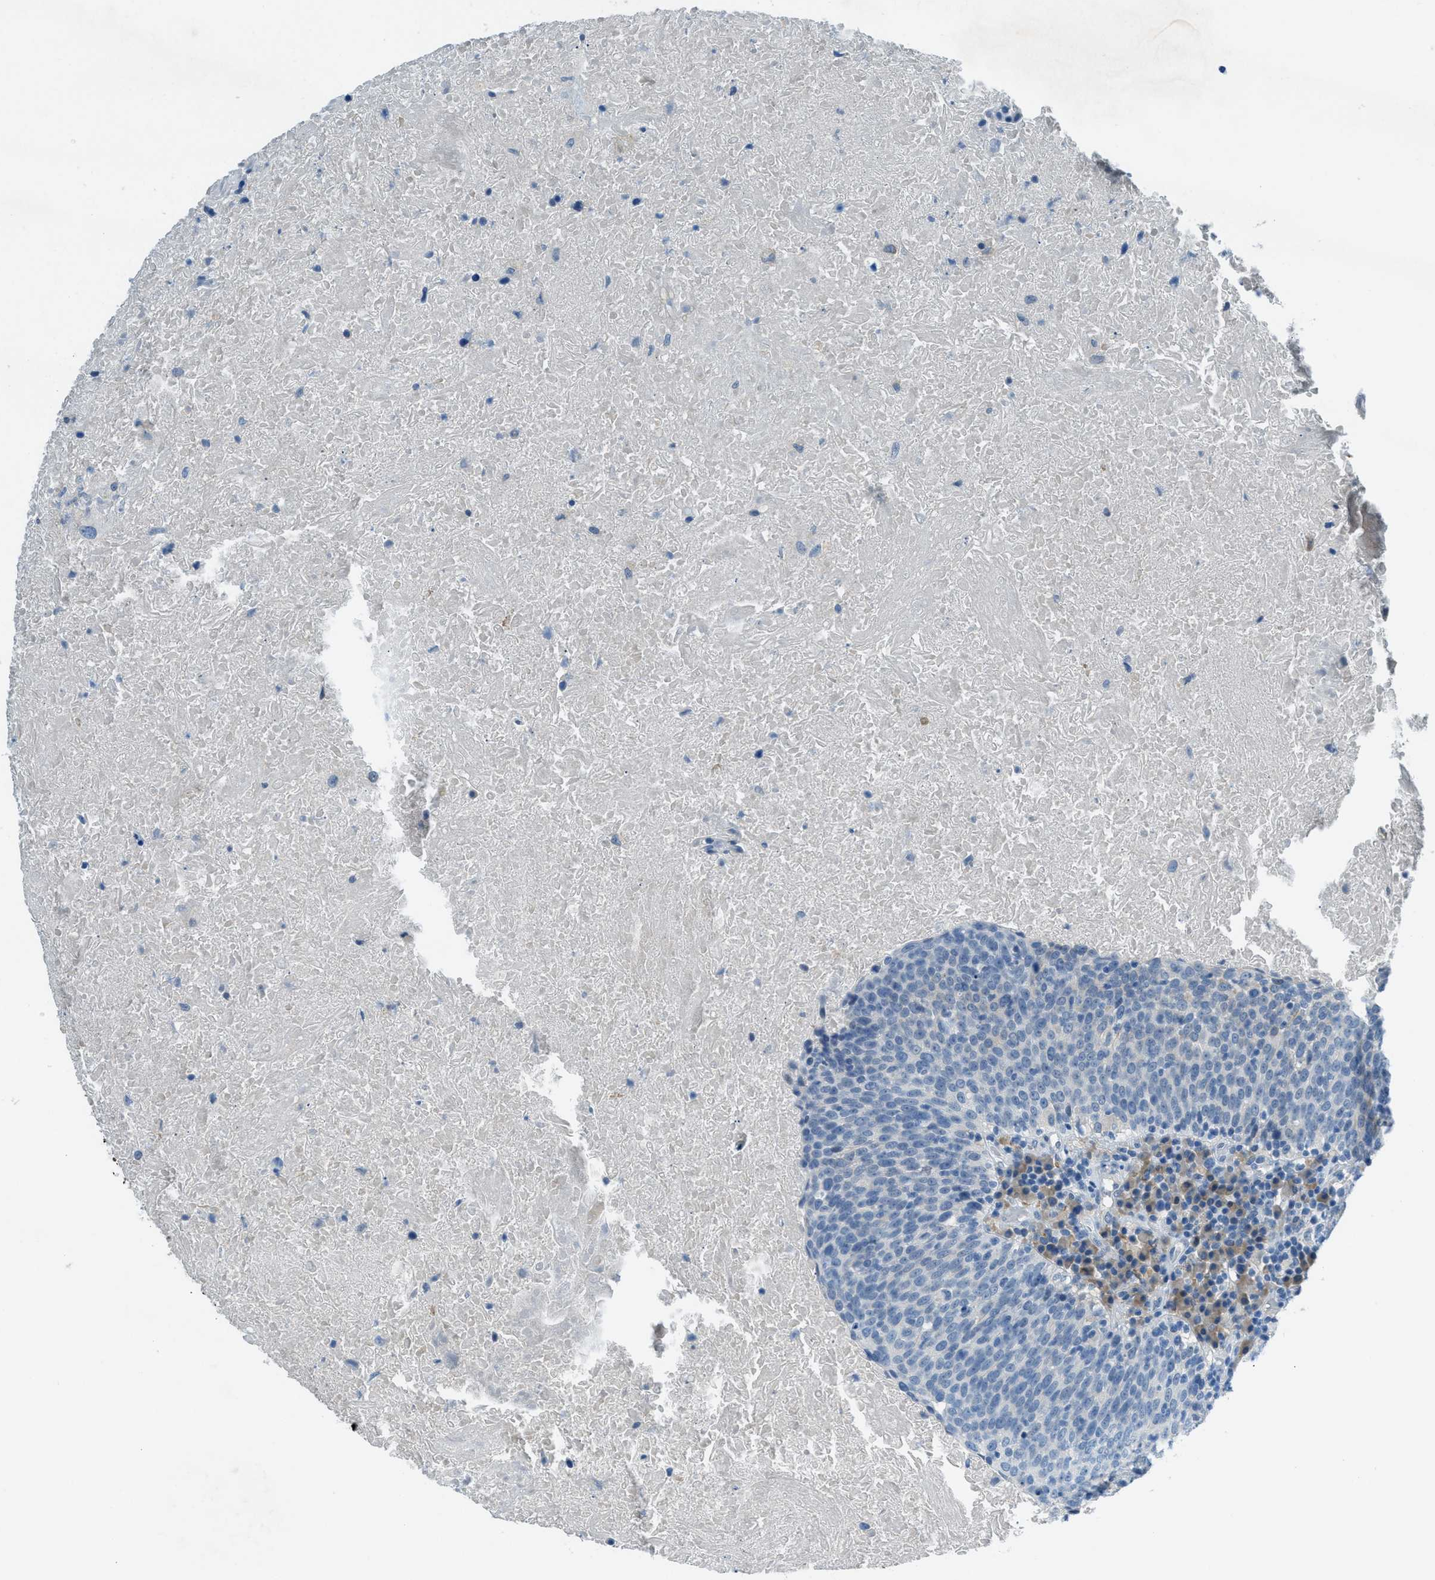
{"staining": {"intensity": "negative", "quantity": "none", "location": "none"}, "tissue": "head and neck cancer", "cell_type": "Tumor cells", "image_type": "cancer", "snomed": [{"axis": "morphology", "description": "Squamous cell carcinoma, NOS"}, {"axis": "morphology", "description": "Squamous cell carcinoma, metastatic, NOS"}, {"axis": "topography", "description": "Lymph node"}, {"axis": "topography", "description": "Head-Neck"}], "caption": "Immunohistochemistry photomicrograph of head and neck metastatic squamous cell carcinoma stained for a protein (brown), which shows no expression in tumor cells. Brightfield microscopy of immunohistochemistry stained with DAB (brown) and hematoxylin (blue), captured at high magnification.", "gene": "KLHL8", "patient": {"sex": "male", "age": 62}}